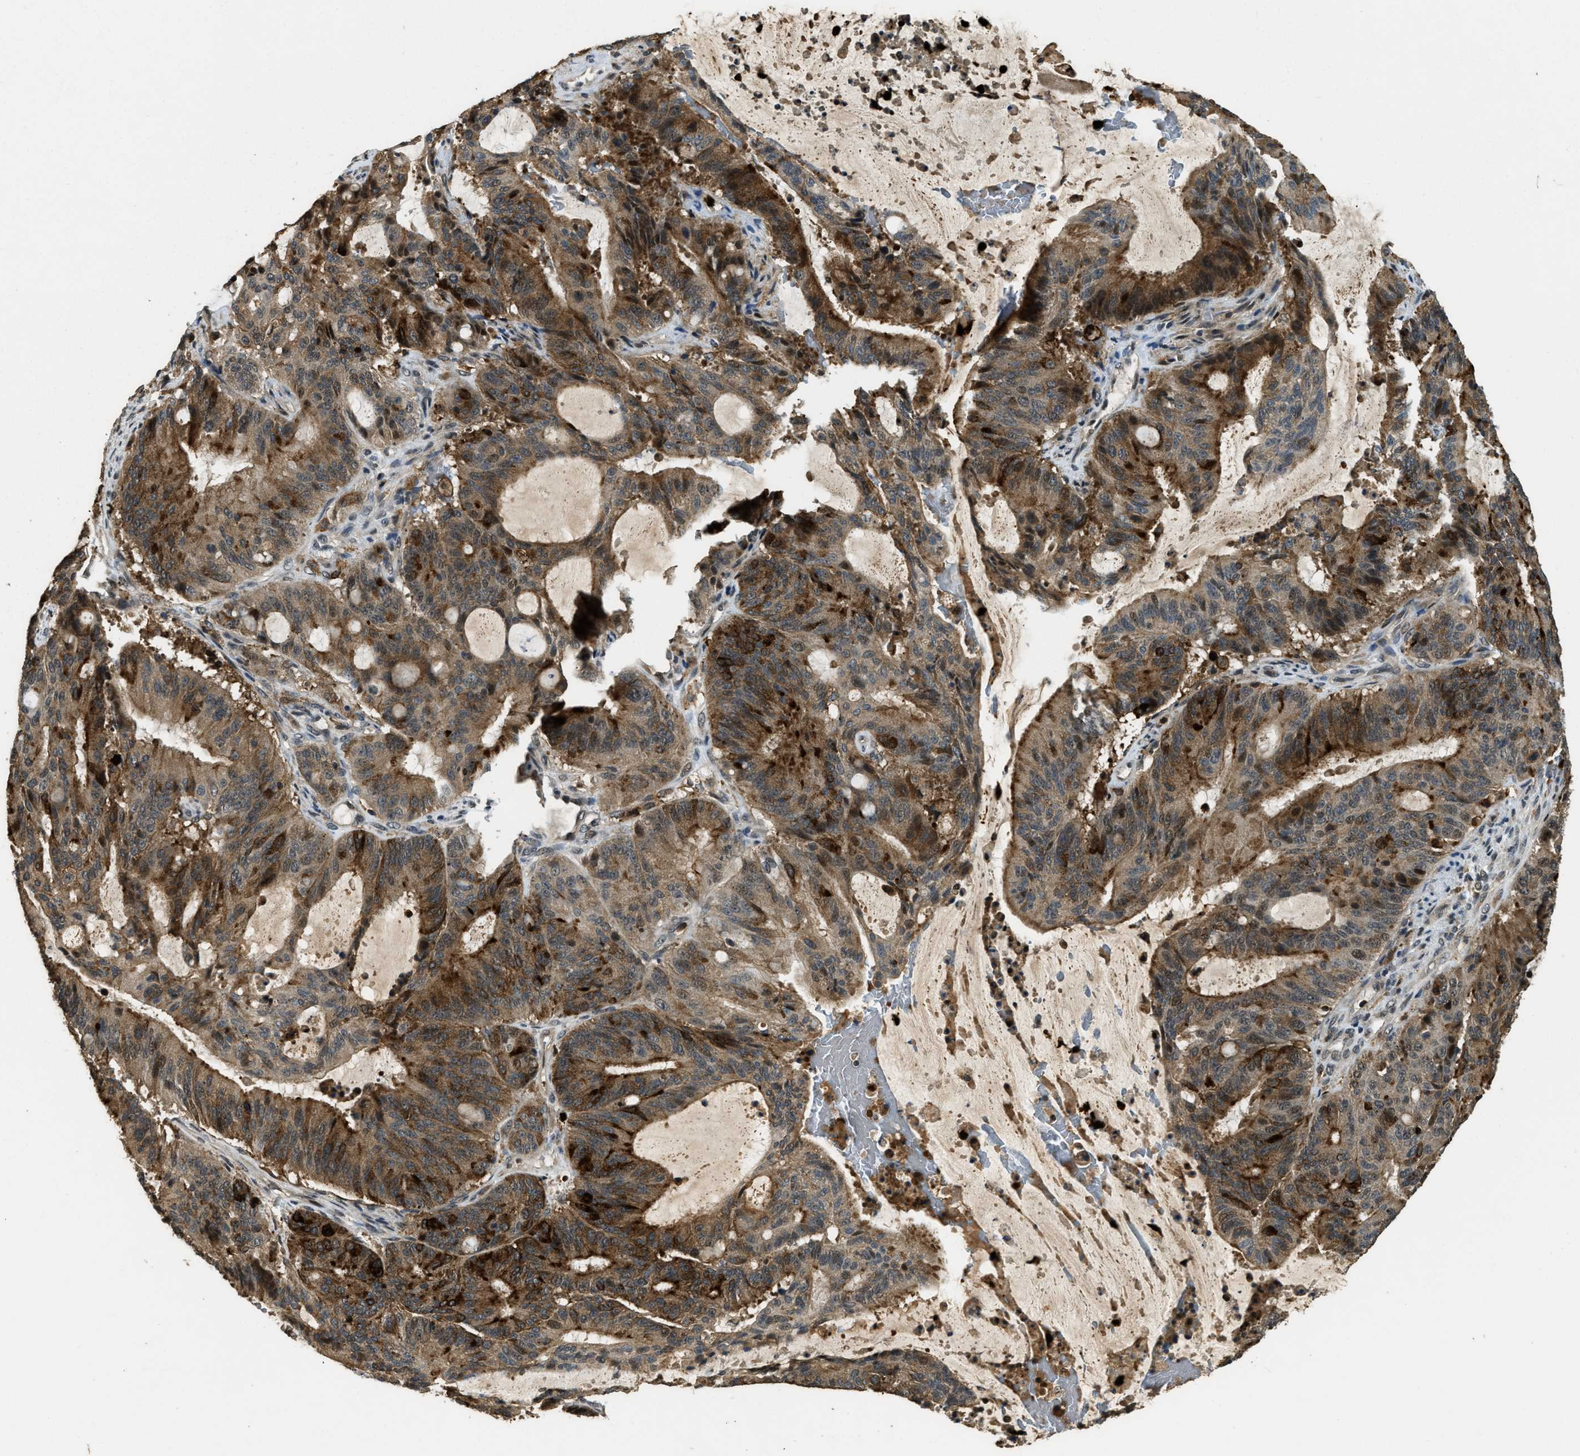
{"staining": {"intensity": "moderate", "quantity": ">75%", "location": "cytoplasmic/membranous"}, "tissue": "liver cancer", "cell_type": "Tumor cells", "image_type": "cancer", "snomed": [{"axis": "morphology", "description": "Normal tissue, NOS"}, {"axis": "morphology", "description": "Cholangiocarcinoma"}, {"axis": "topography", "description": "Liver"}, {"axis": "topography", "description": "Peripheral nerve tissue"}], "caption": "This histopathology image demonstrates immunohistochemistry (IHC) staining of human cholangiocarcinoma (liver), with medium moderate cytoplasmic/membranous staining in approximately >75% of tumor cells.", "gene": "RNF141", "patient": {"sex": "female", "age": 73}}